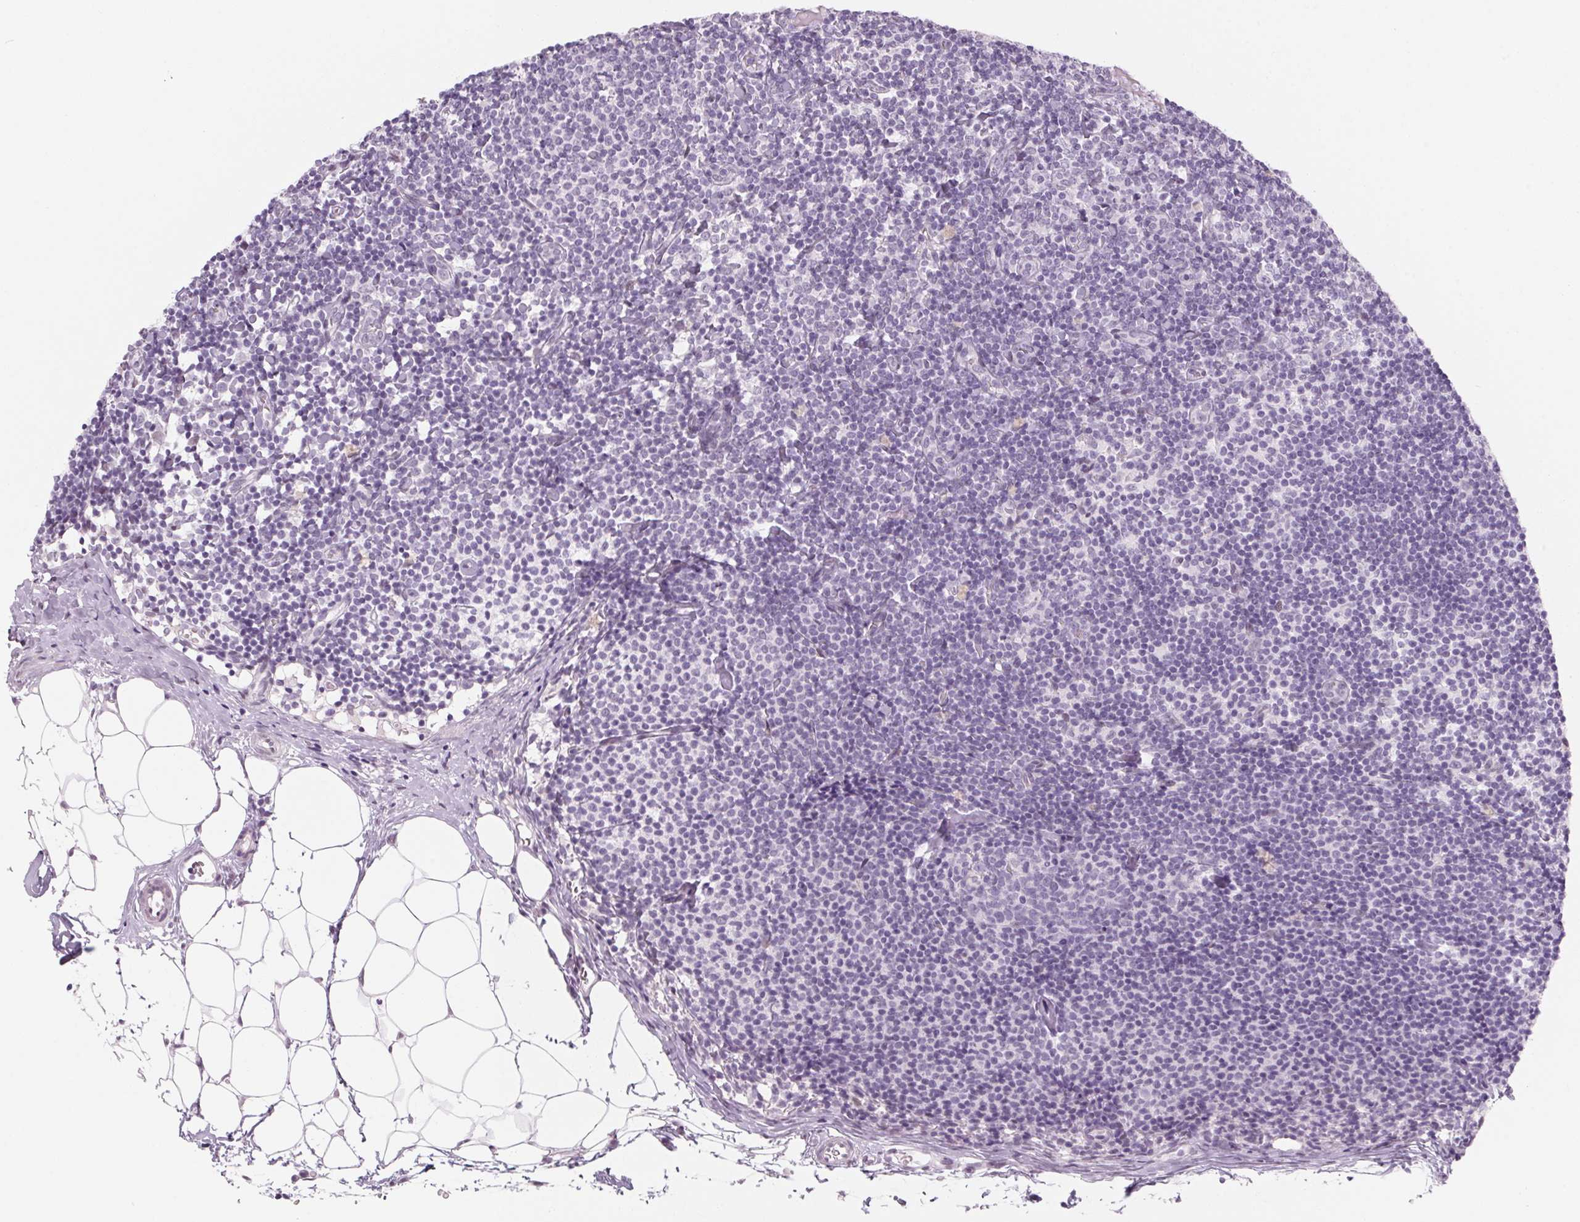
{"staining": {"intensity": "negative", "quantity": "none", "location": "none"}, "tissue": "lymph node", "cell_type": "Germinal center cells", "image_type": "normal", "snomed": [{"axis": "morphology", "description": "Normal tissue, NOS"}, {"axis": "topography", "description": "Lymph node"}], "caption": "Immunohistochemistry (IHC) image of benign human lymph node stained for a protein (brown), which reveals no positivity in germinal center cells.", "gene": "KCNQ2", "patient": {"sex": "female", "age": 41}}